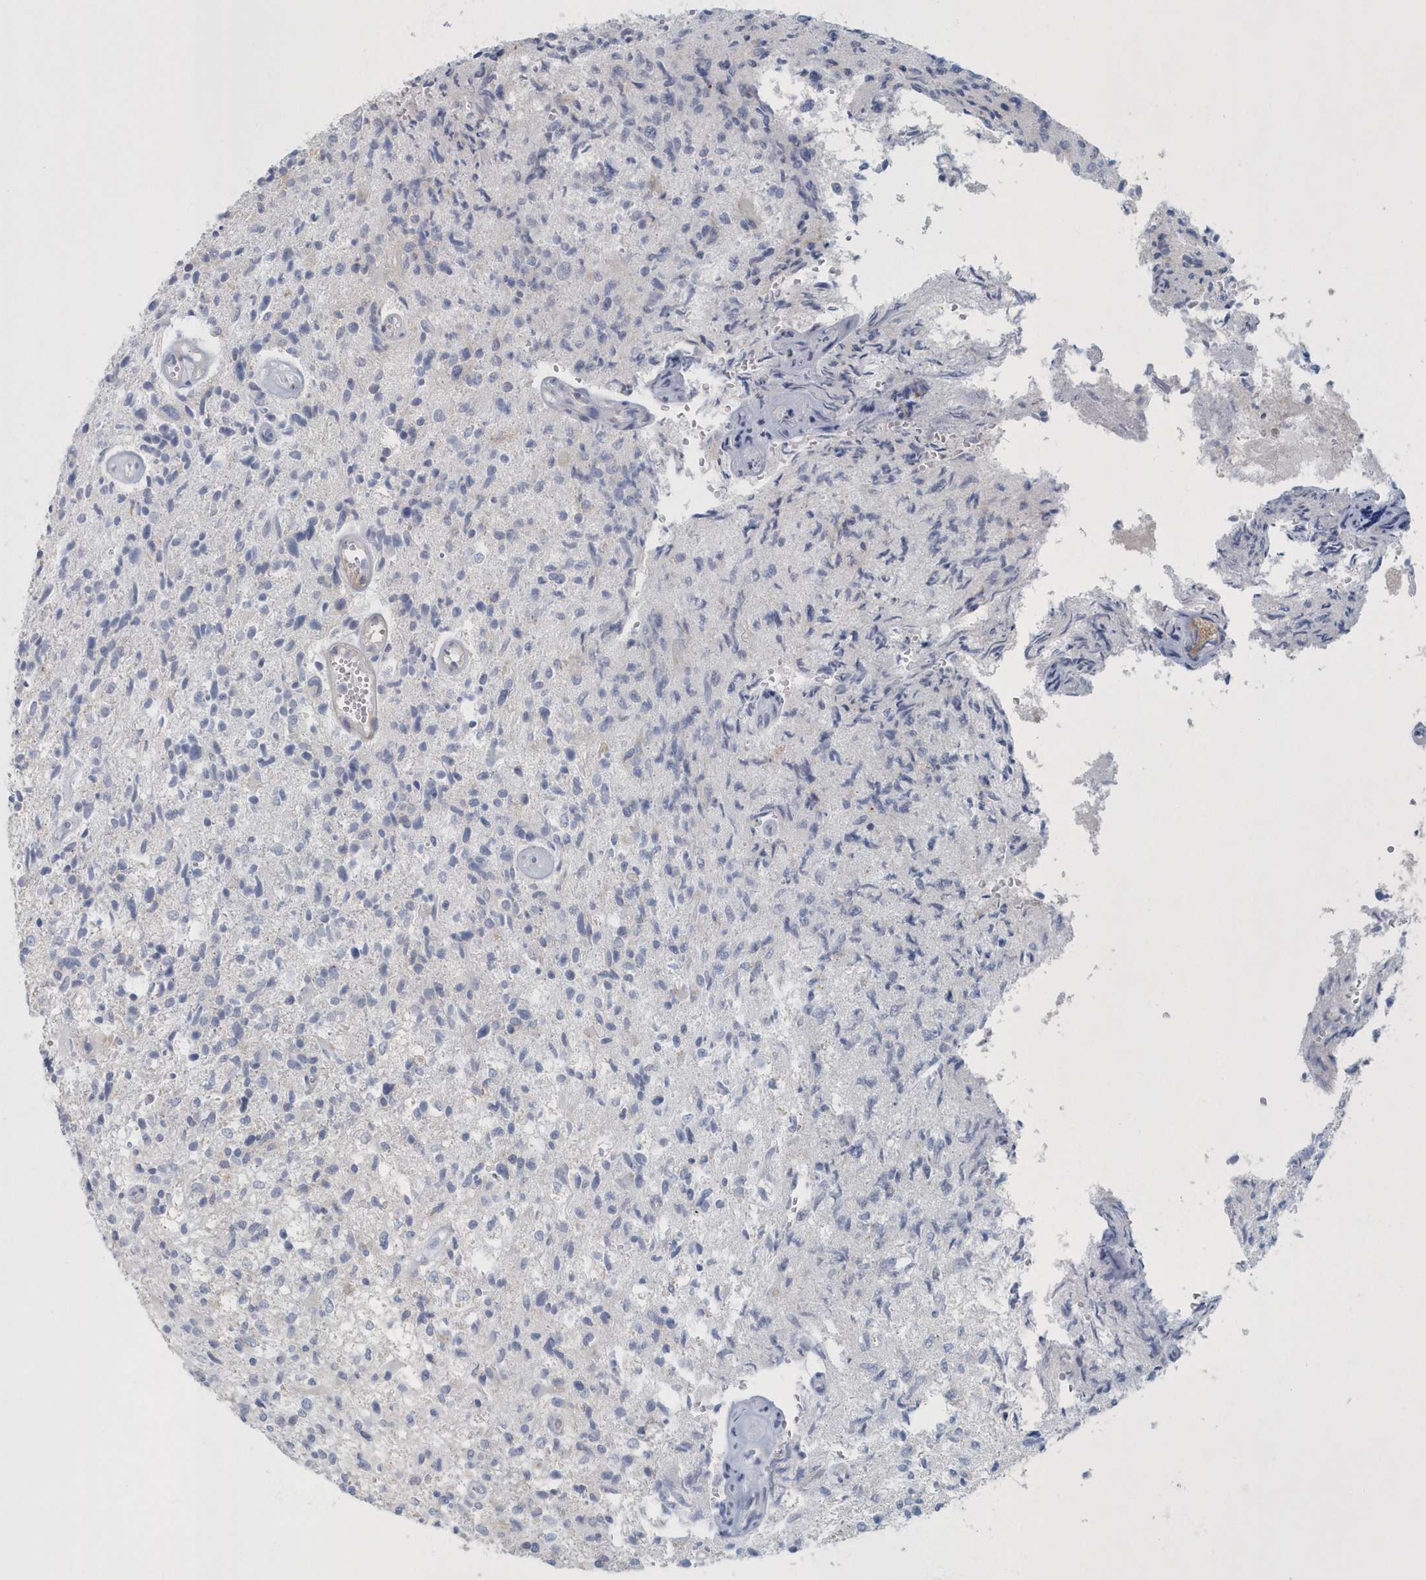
{"staining": {"intensity": "negative", "quantity": "none", "location": "none"}, "tissue": "glioma", "cell_type": "Tumor cells", "image_type": "cancer", "snomed": [{"axis": "morphology", "description": "Glioma, malignant, High grade"}, {"axis": "topography", "description": "Brain"}], "caption": "Glioma stained for a protein using immunohistochemistry (IHC) exhibits no staining tumor cells.", "gene": "MYOT", "patient": {"sex": "male", "age": 72}}